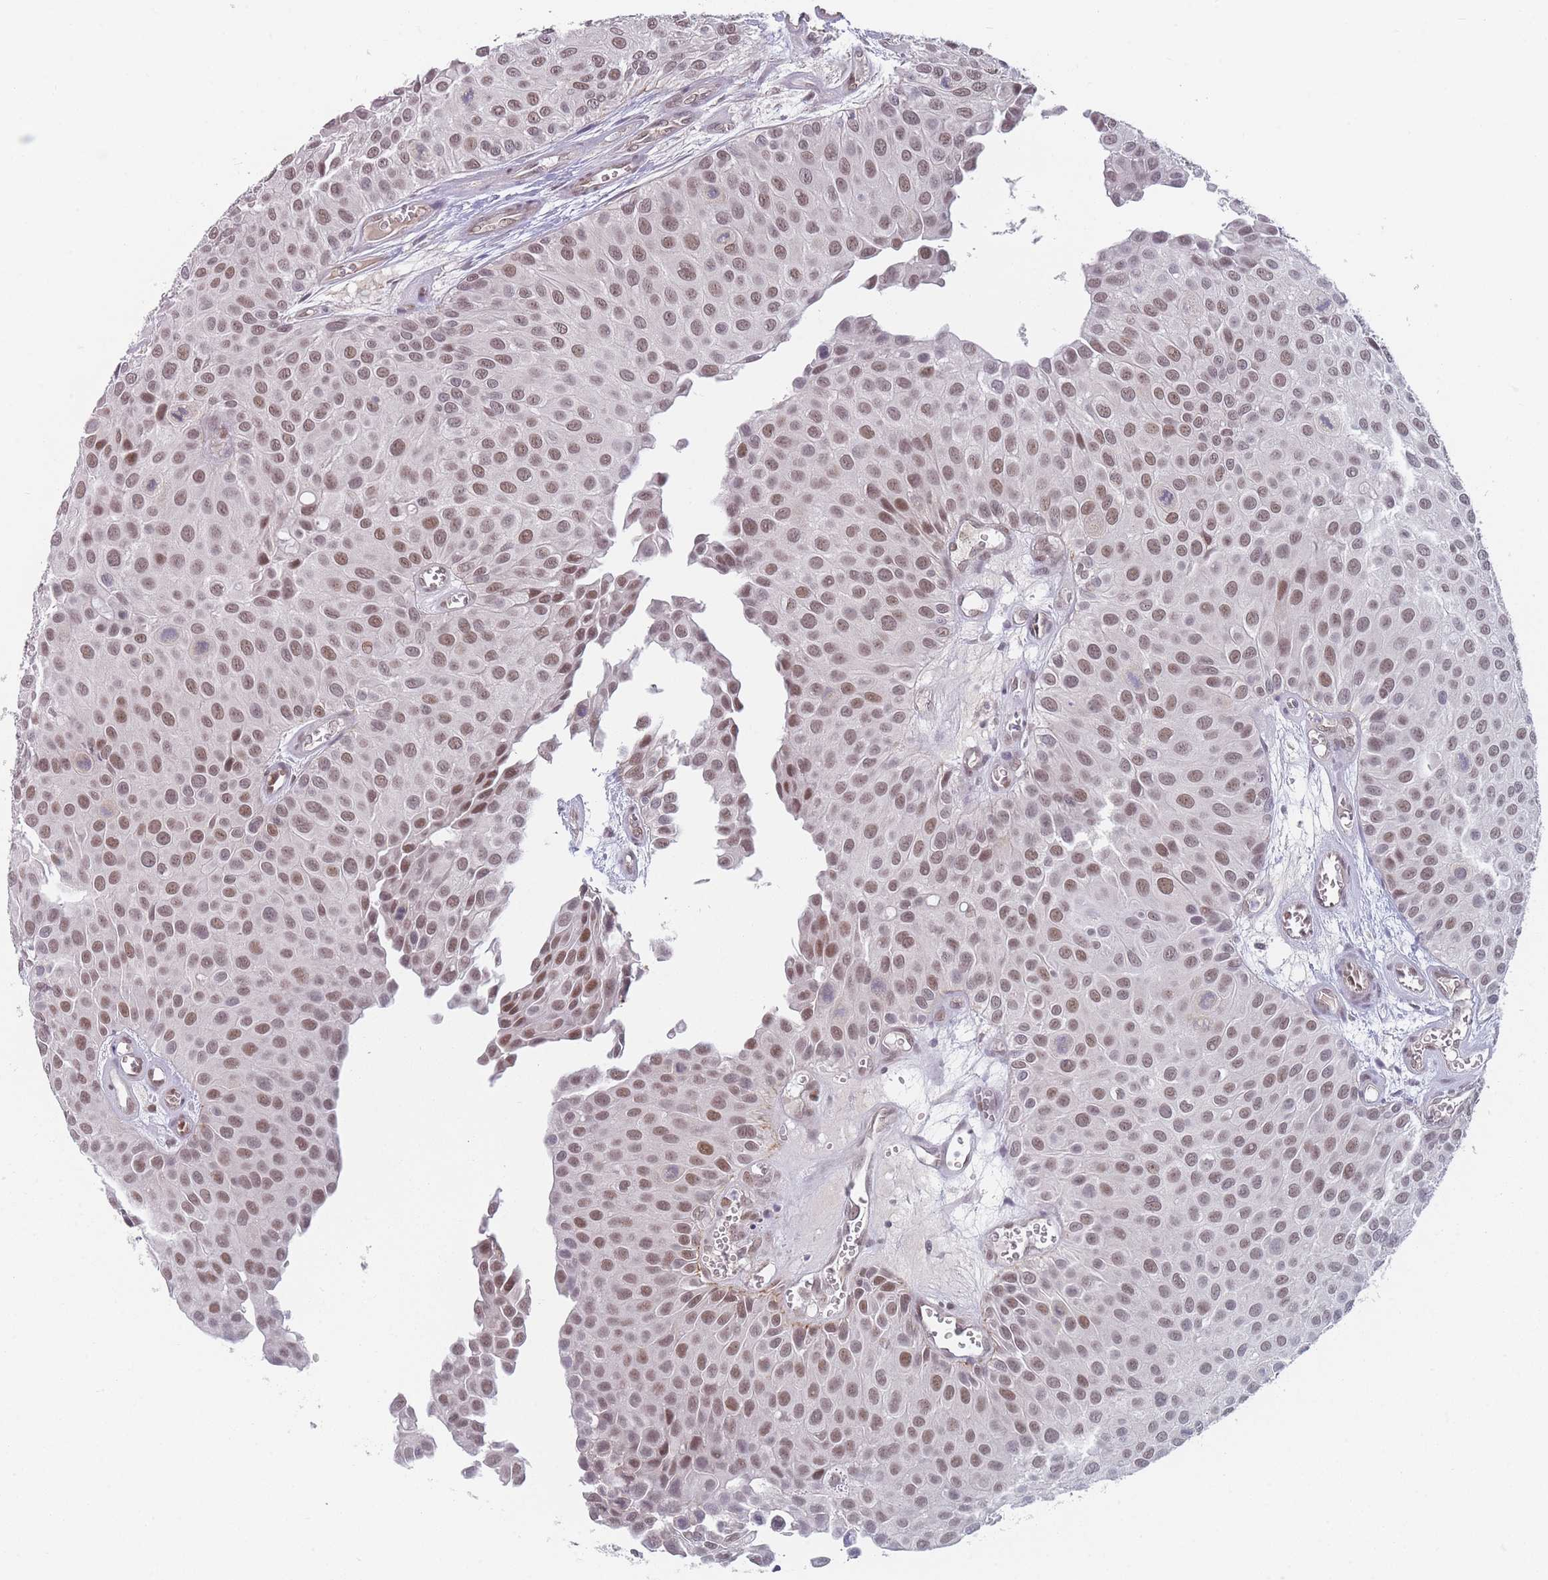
{"staining": {"intensity": "moderate", "quantity": ">75%", "location": "nuclear"}, "tissue": "urothelial cancer", "cell_type": "Tumor cells", "image_type": "cancer", "snomed": [{"axis": "morphology", "description": "Urothelial carcinoma, Low grade"}, {"axis": "topography", "description": "Urinary bladder"}], "caption": "This micrograph shows urothelial cancer stained with IHC to label a protein in brown. The nuclear of tumor cells show moderate positivity for the protein. Nuclei are counter-stained blue.", "gene": "ANKRD10", "patient": {"sex": "male", "age": 88}}